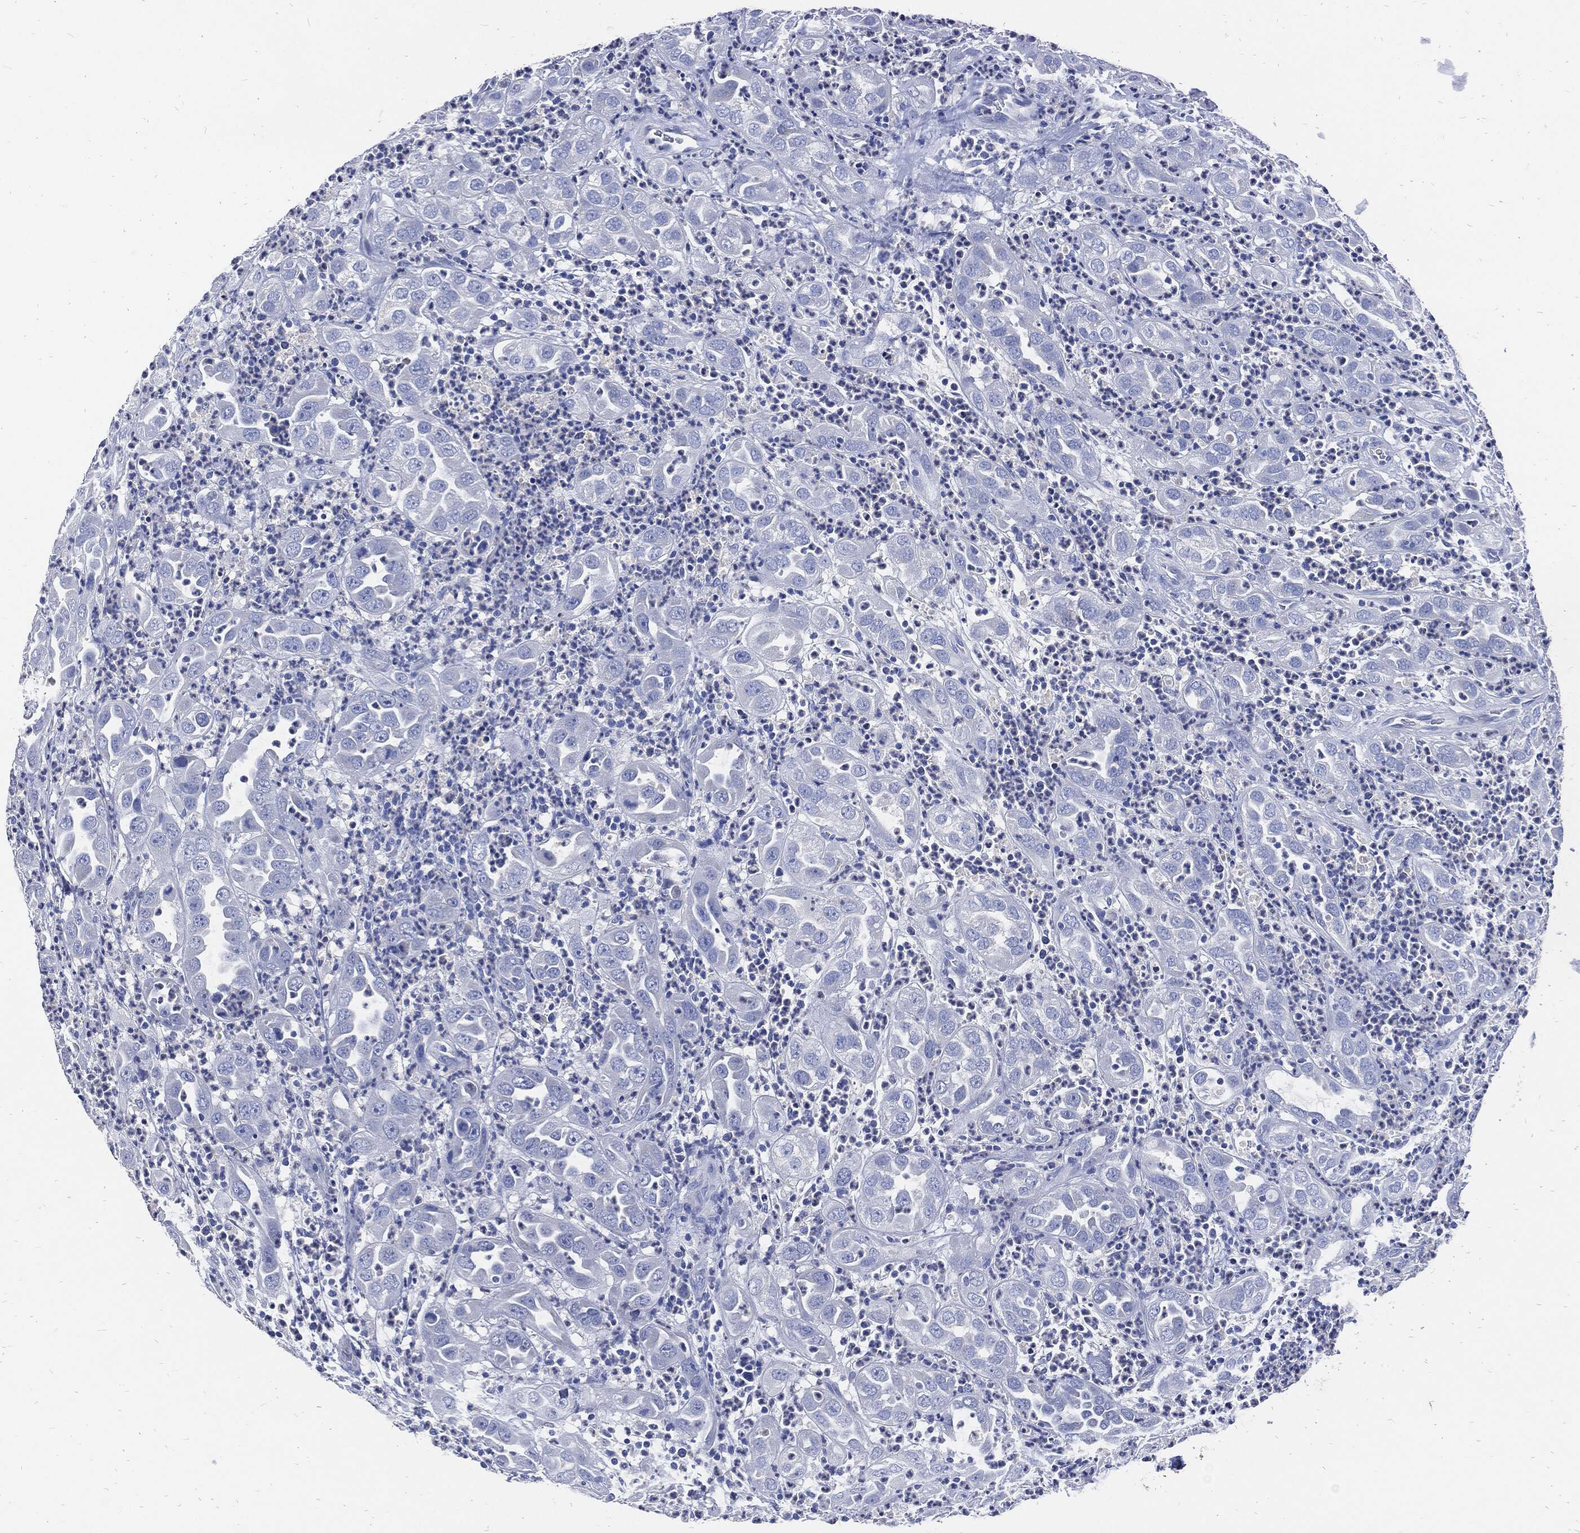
{"staining": {"intensity": "negative", "quantity": "none", "location": "none"}, "tissue": "urothelial cancer", "cell_type": "Tumor cells", "image_type": "cancer", "snomed": [{"axis": "morphology", "description": "Urothelial carcinoma, High grade"}, {"axis": "topography", "description": "Urinary bladder"}], "caption": "Tumor cells are negative for protein expression in human urothelial carcinoma (high-grade).", "gene": "FABP4", "patient": {"sex": "female", "age": 41}}